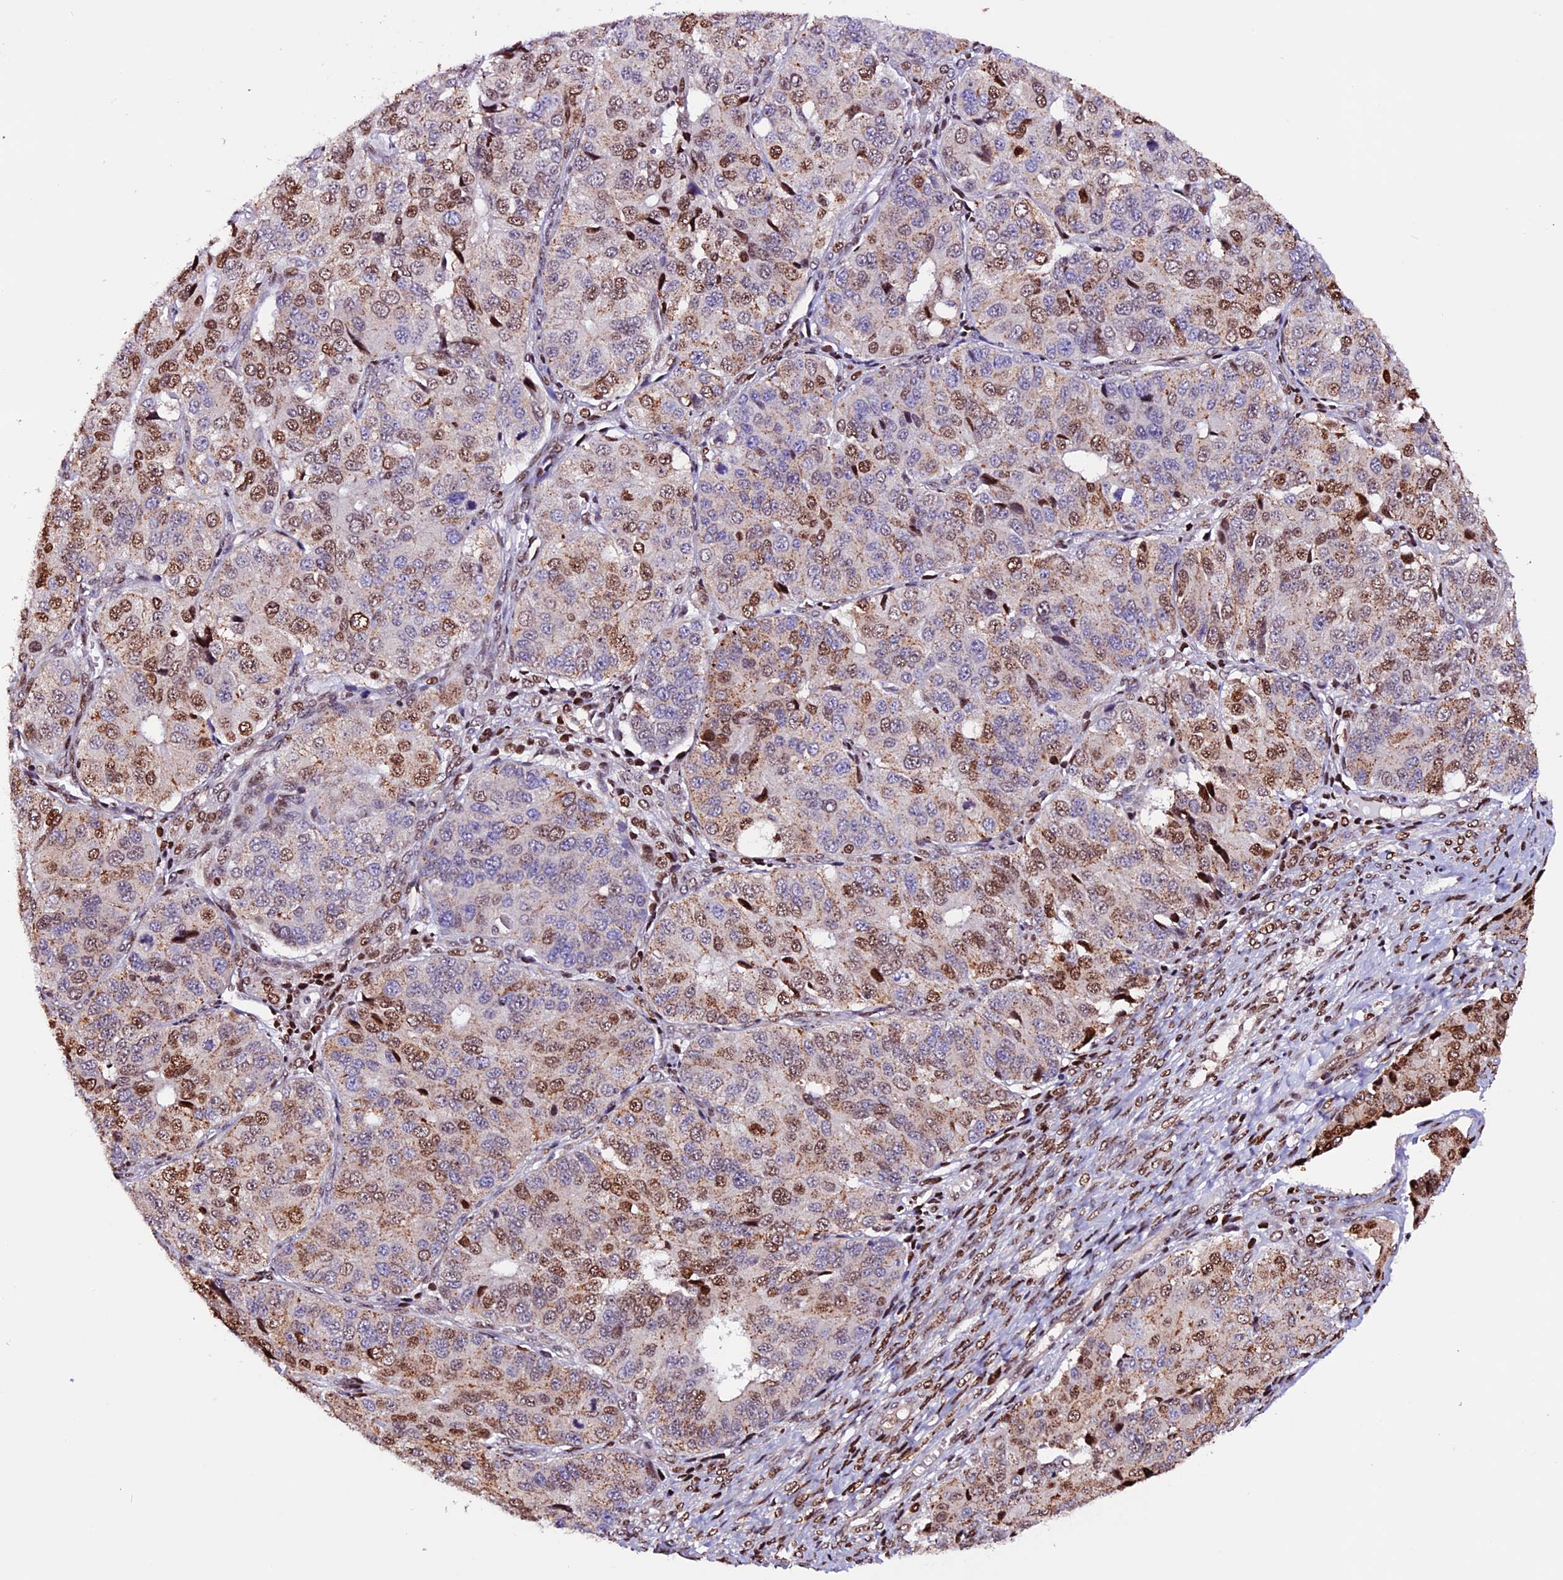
{"staining": {"intensity": "moderate", "quantity": ">75%", "location": "nuclear"}, "tissue": "ovarian cancer", "cell_type": "Tumor cells", "image_type": "cancer", "snomed": [{"axis": "morphology", "description": "Carcinoma, endometroid"}, {"axis": "topography", "description": "Ovary"}], "caption": "Immunohistochemistry (IHC) of human endometroid carcinoma (ovarian) reveals medium levels of moderate nuclear staining in approximately >75% of tumor cells.", "gene": "RINL", "patient": {"sex": "female", "age": 51}}